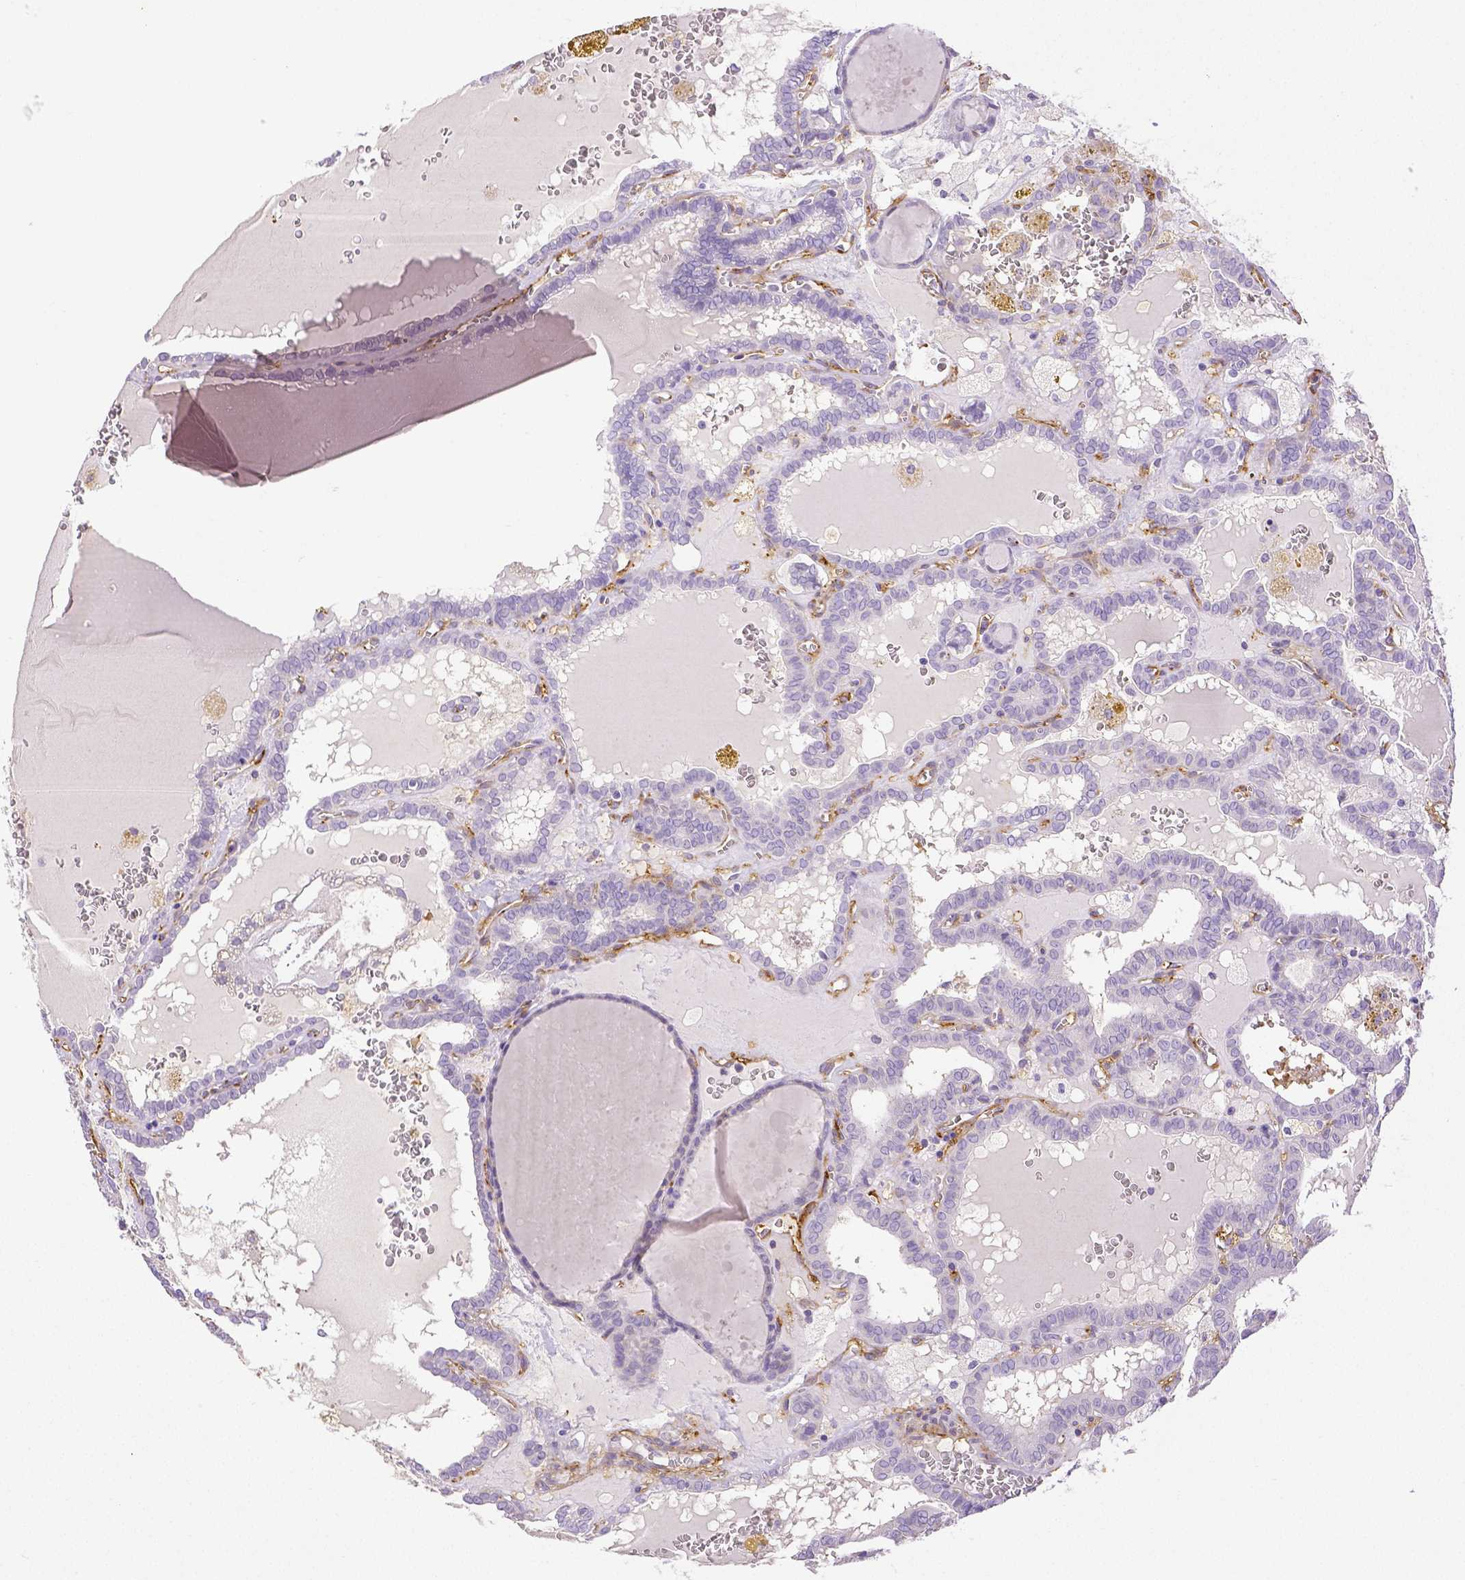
{"staining": {"intensity": "negative", "quantity": "none", "location": "none"}, "tissue": "thyroid cancer", "cell_type": "Tumor cells", "image_type": "cancer", "snomed": [{"axis": "morphology", "description": "Papillary adenocarcinoma, NOS"}, {"axis": "topography", "description": "Thyroid gland"}], "caption": "There is no significant expression in tumor cells of thyroid cancer (papillary adenocarcinoma).", "gene": "THY1", "patient": {"sex": "female", "age": 39}}